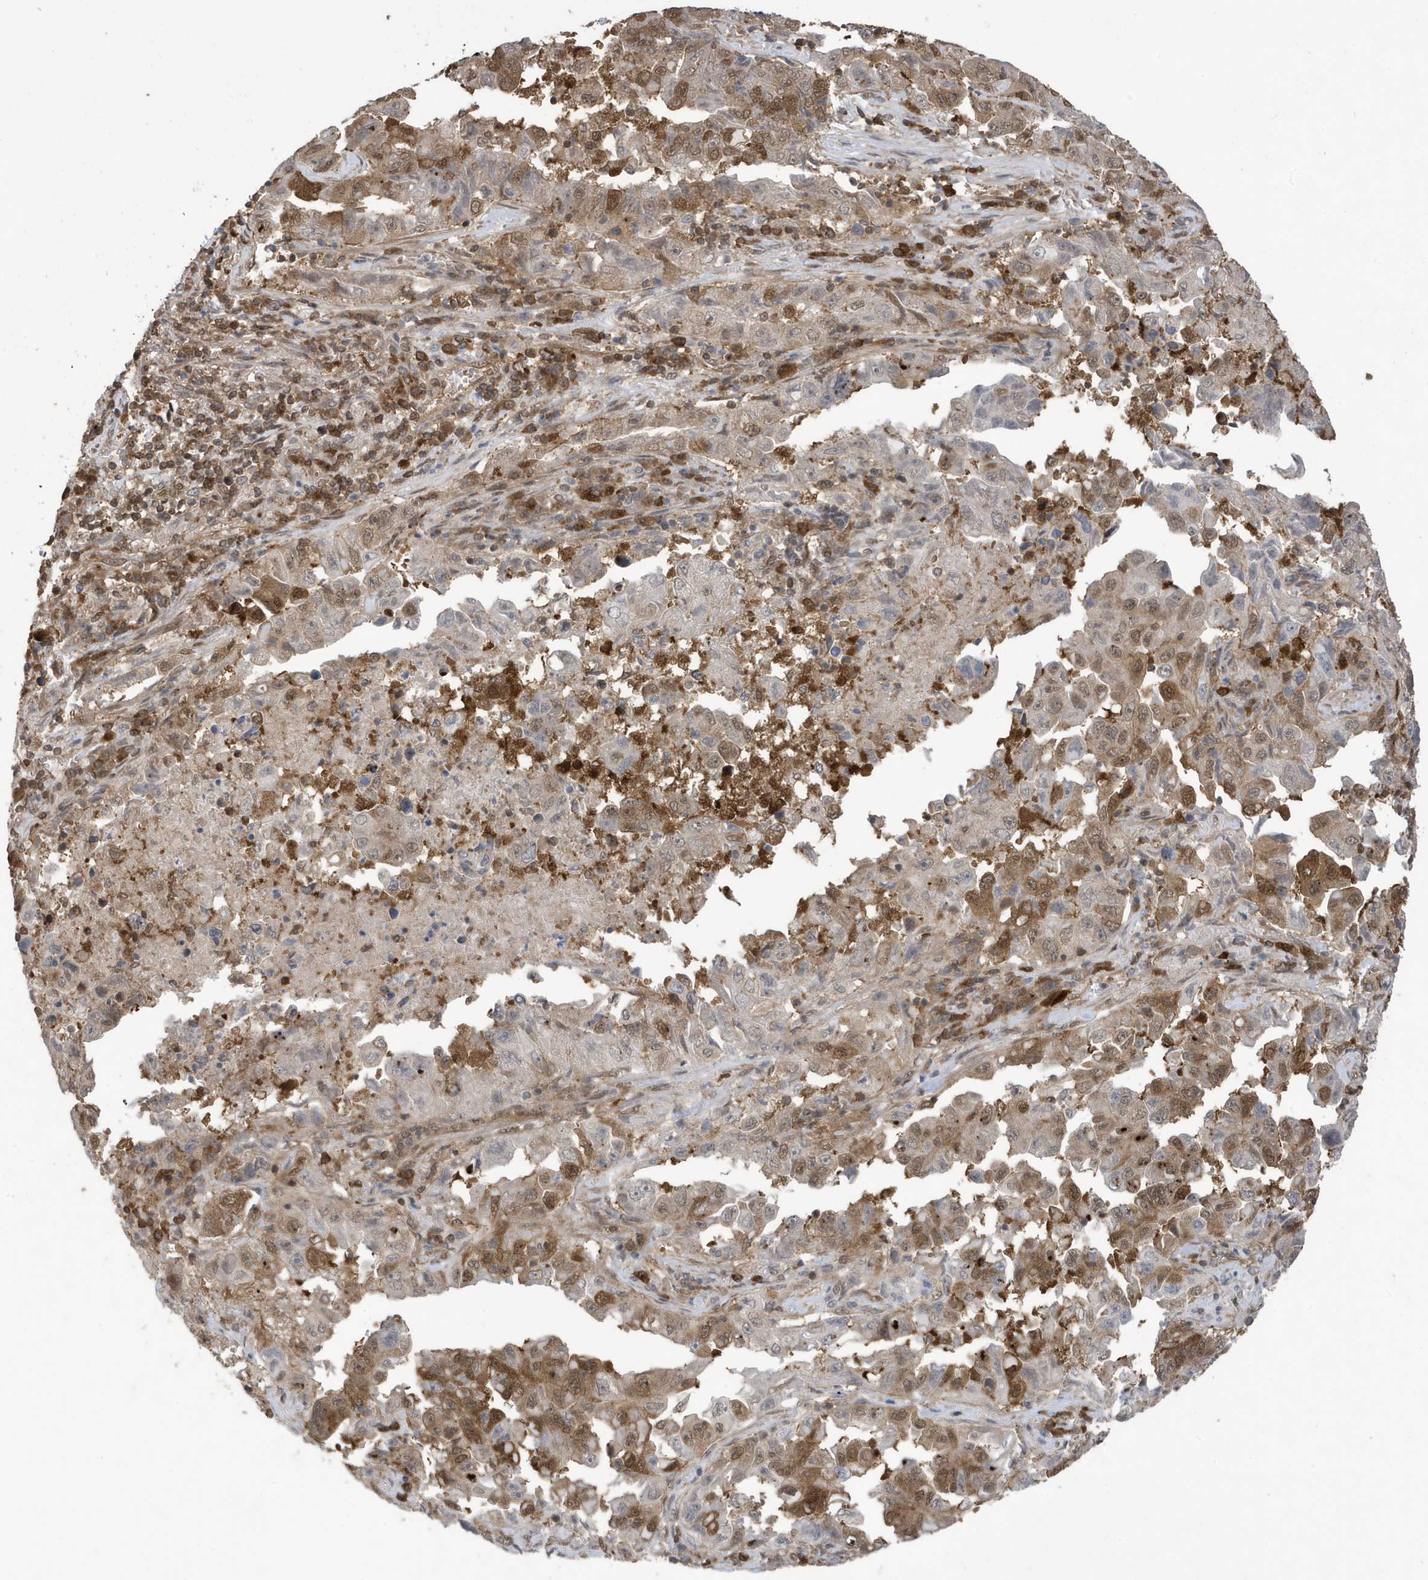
{"staining": {"intensity": "moderate", "quantity": "25%-75%", "location": "cytoplasmic/membranous,nuclear"}, "tissue": "lung cancer", "cell_type": "Tumor cells", "image_type": "cancer", "snomed": [{"axis": "morphology", "description": "Adenocarcinoma, NOS"}, {"axis": "topography", "description": "Lung"}], "caption": "The histopathology image exhibits staining of lung cancer, revealing moderate cytoplasmic/membranous and nuclear protein staining (brown color) within tumor cells.", "gene": "UBQLN1", "patient": {"sex": "female", "age": 51}}